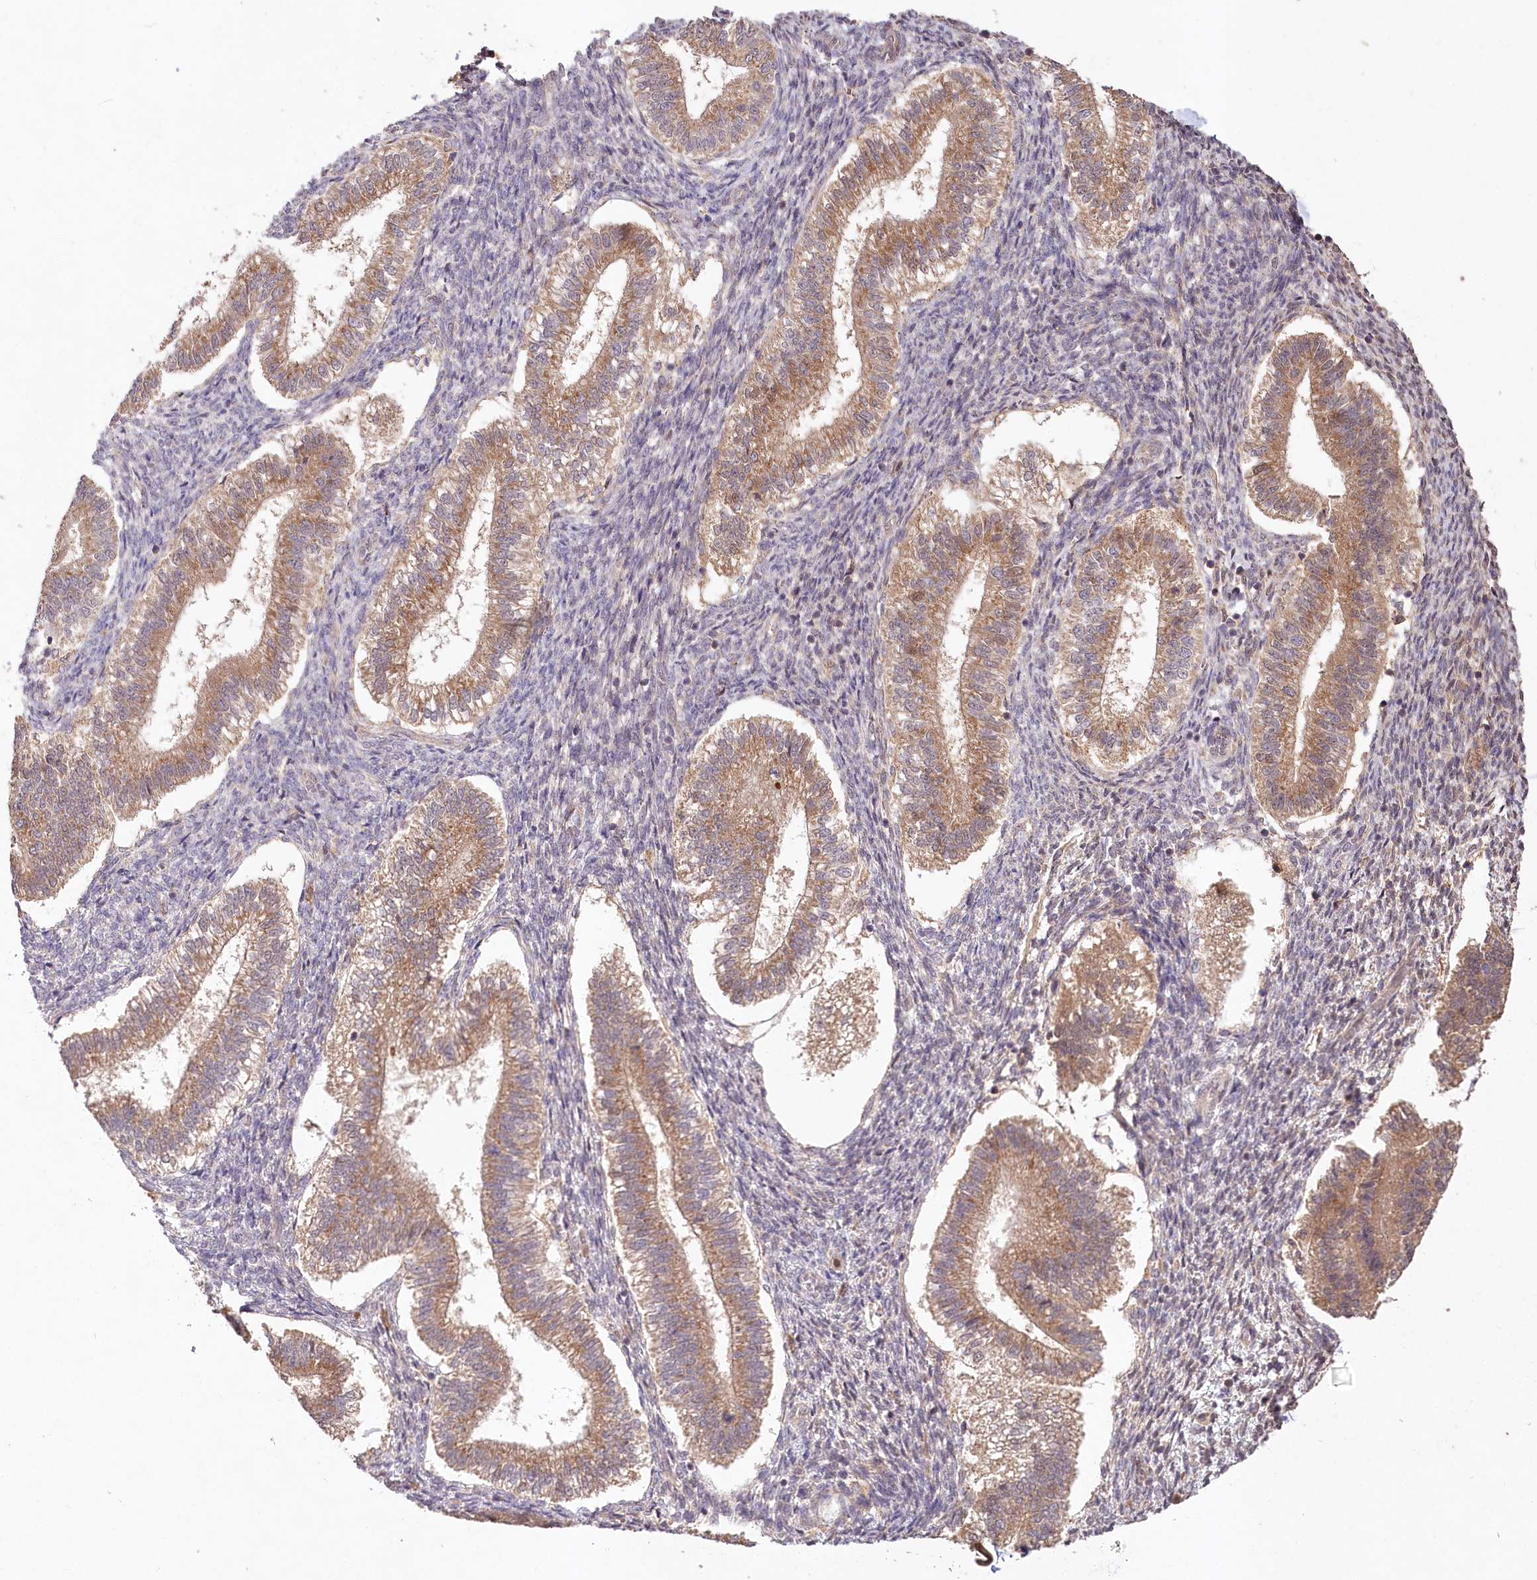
{"staining": {"intensity": "negative", "quantity": "none", "location": "none"}, "tissue": "endometrium", "cell_type": "Cells in endometrial stroma", "image_type": "normal", "snomed": [{"axis": "morphology", "description": "Normal tissue, NOS"}, {"axis": "topography", "description": "Endometrium"}], "caption": "Immunohistochemical staining of unremarkable endometrium displays no significant positivity in cells in endometrial stroma.", "gene": "IRAK1BP1", "patient": {"sex": "female", "age": 25}}